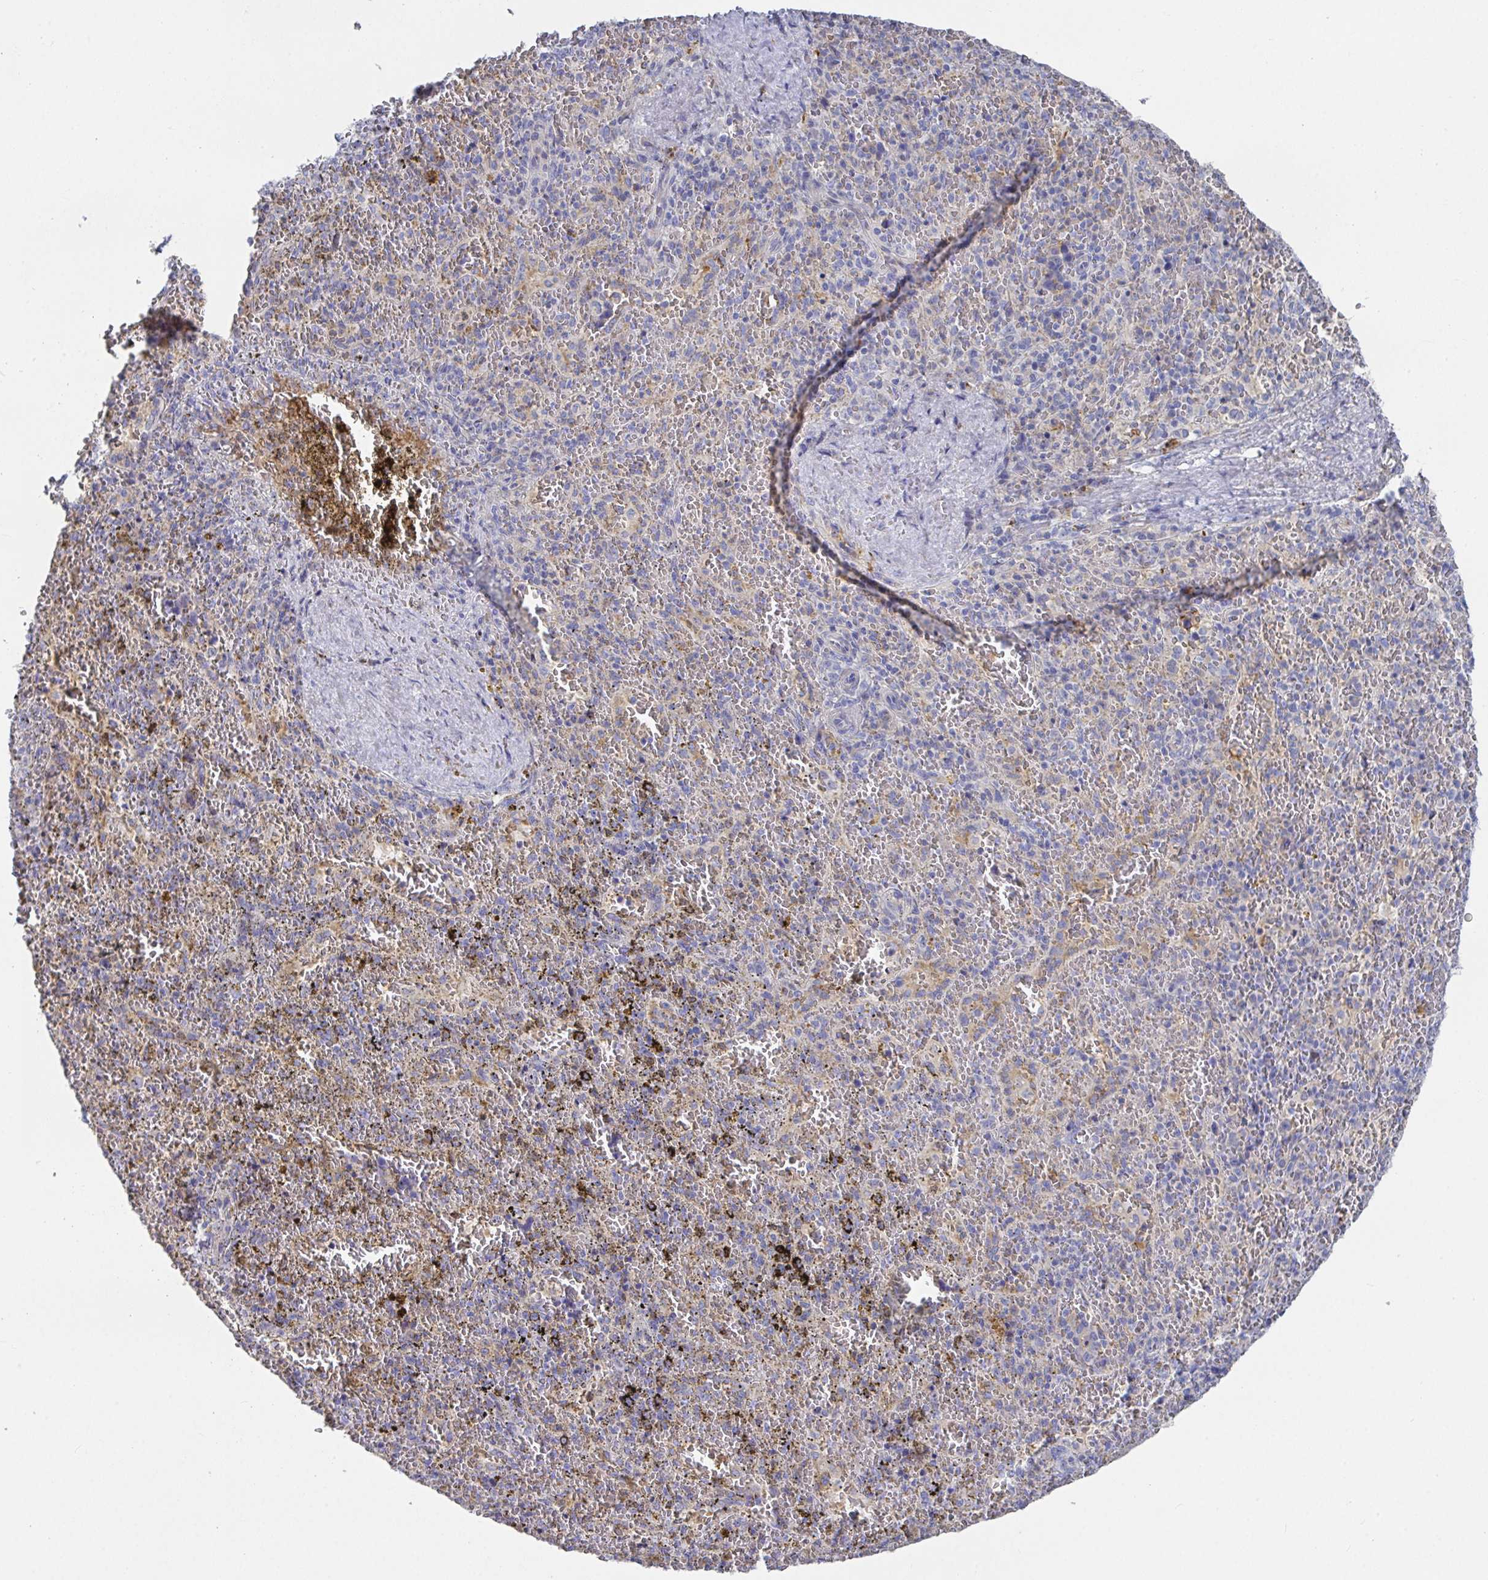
{"staining": {"intensity": "negative", "quantity": "none", "location": "none"}, "tissue": "spleen", "cell_type": "Cells in red pulp", "image_type": "normal", "snomed": [{"axis": "morphology", "description": "Normal tissue, NOS"}, {"axis": "topography", "description": "Spleen"}], "caption": "High magnification brightfield microscopy of normal spleen stained with DAB (brown) and counterstained with hematoxylin (blue): cells in red pulp show no significant staining.", "gene": "ANO5", "patient": {"sex": "female", "age": 50}}